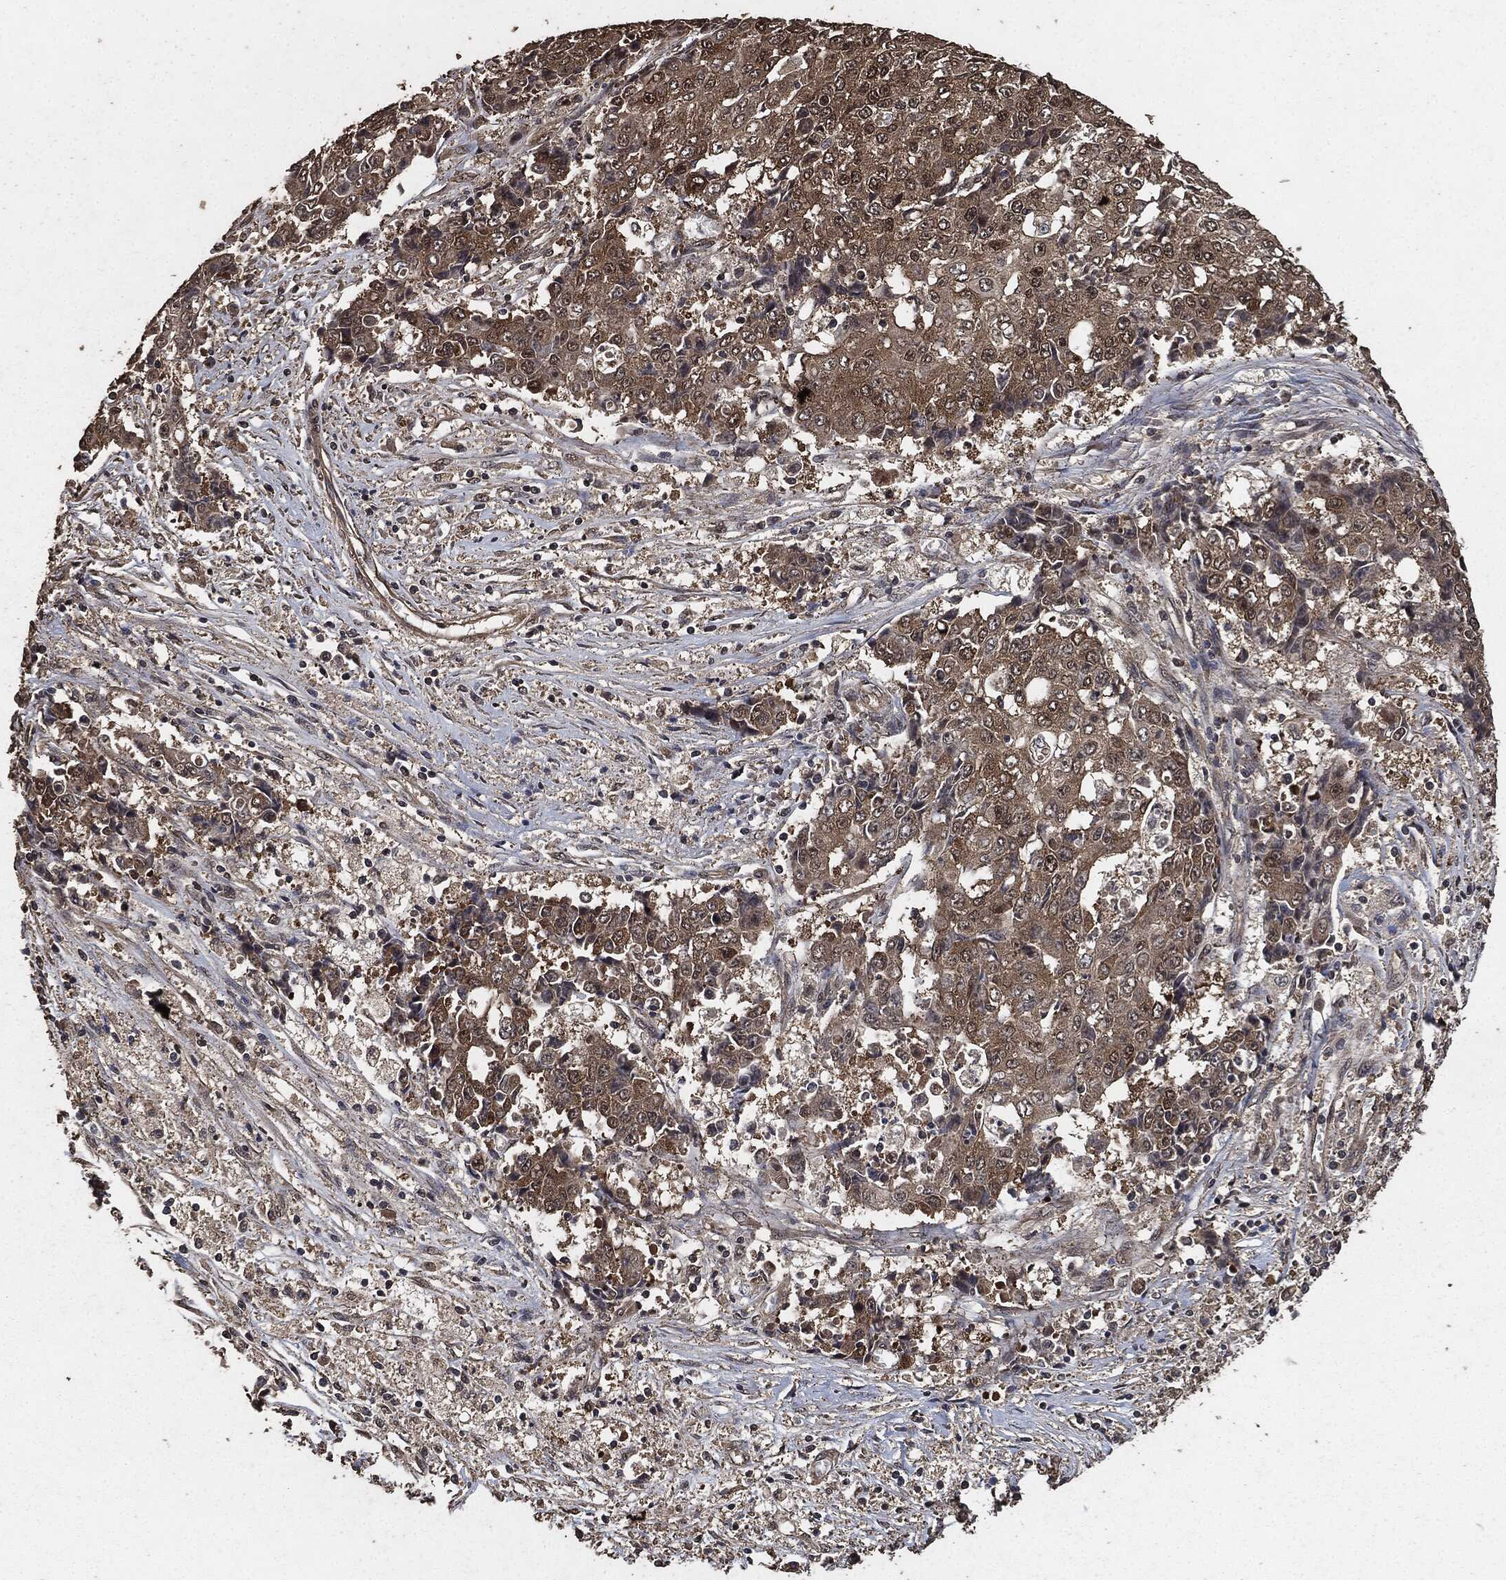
{"staining": {"intensity": "moderate", "quantity": "25%-75%", "location": "cytoplasmic/membranous"}, "tissue": "ovarian cancer", "cell_type": "Tumor cells", "image_type": "cancer", "snomed": [{"axis": "morphology", "description": "Carcinoma, endometroid"}, {"axis": "topography", "description": "Ovary"}], "caption": "A brown stain labels moderate cytoplasmic/membranous staining of a protein in human ovarian cancer tumor cells.", "gene": "AKT1S1", "patient": {"sex": "female", "age": 42}}